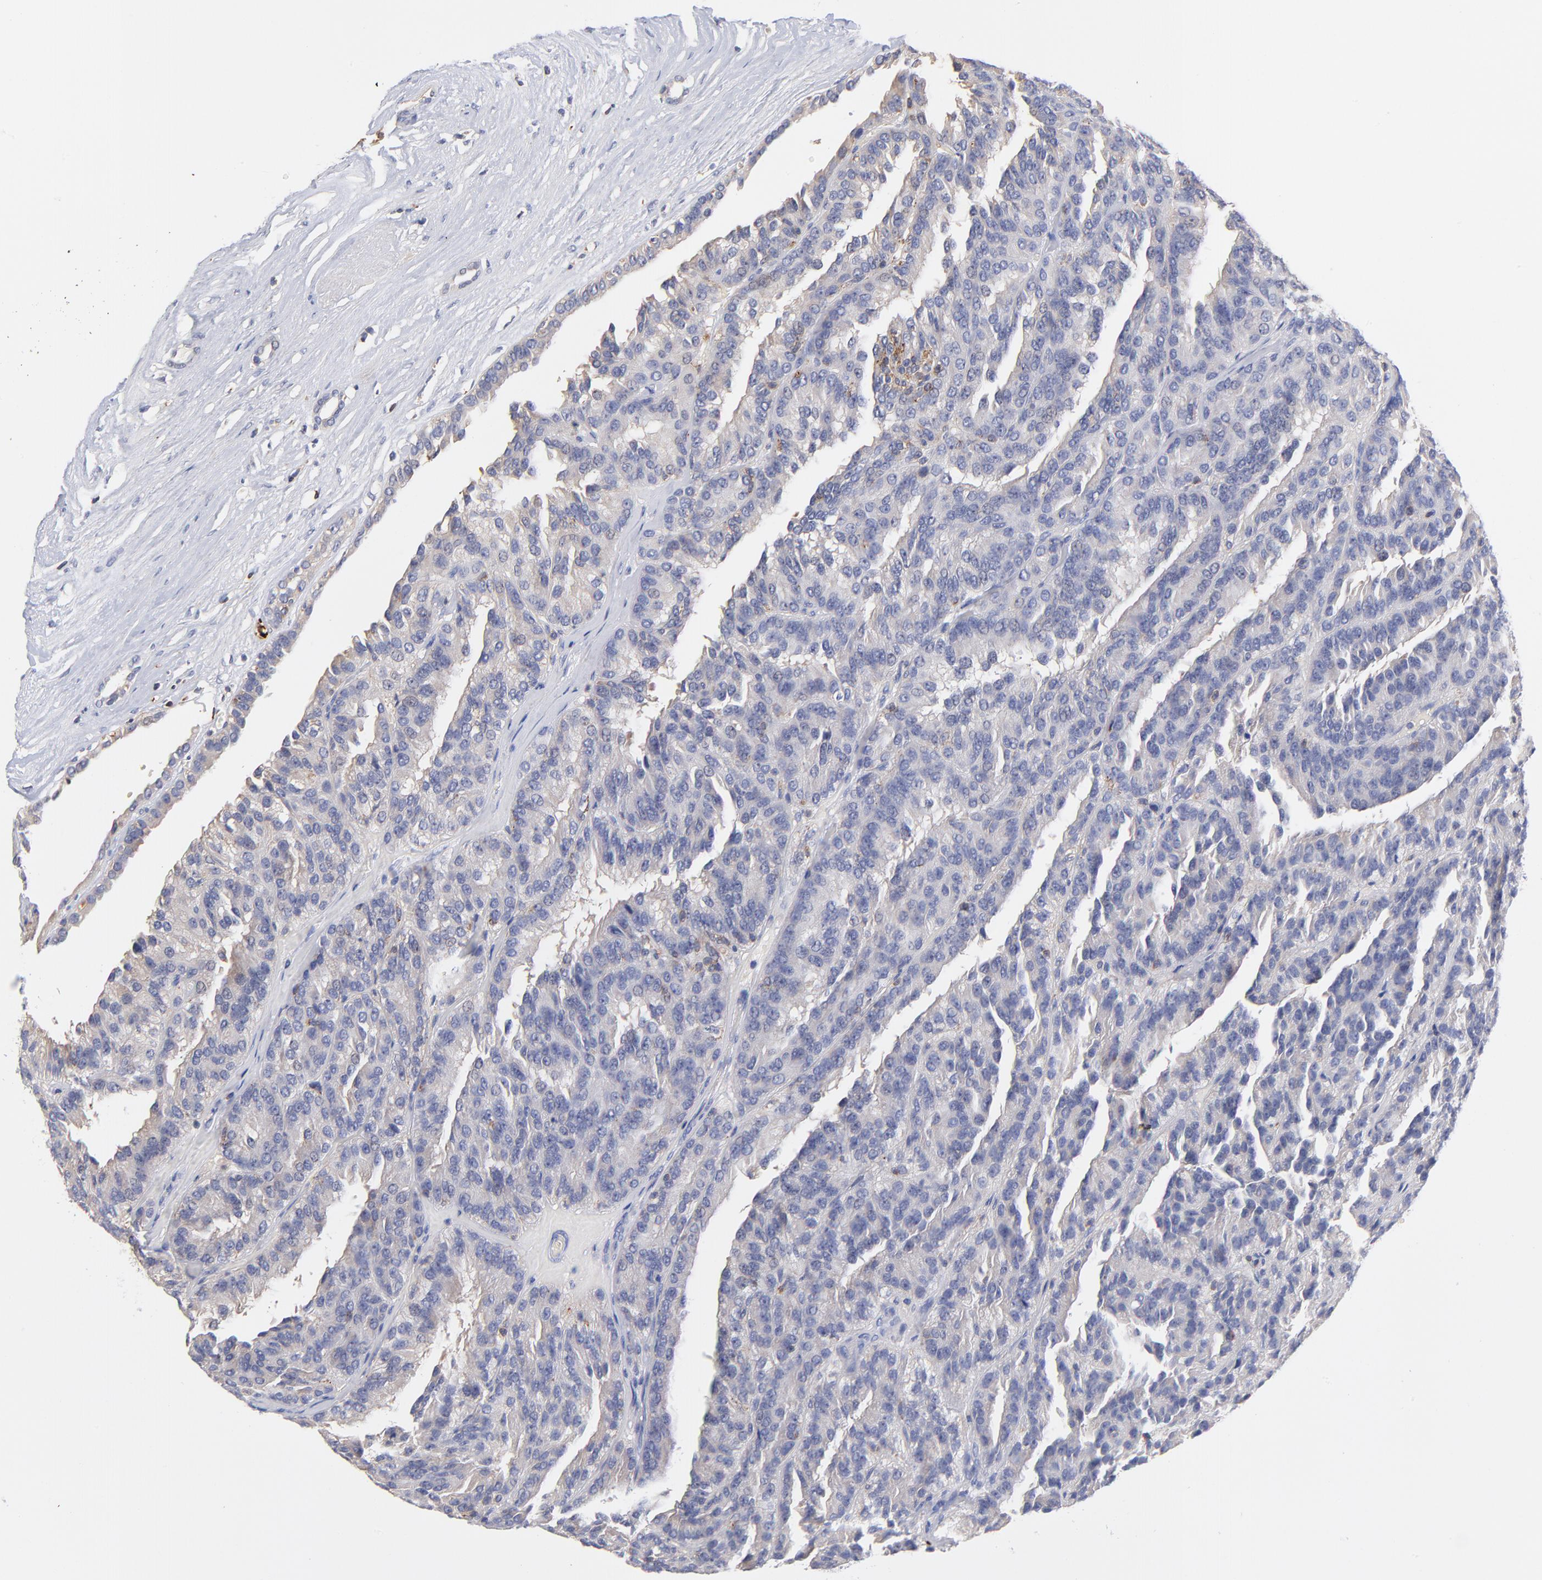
{"staining": {"intensity": "negative", "quantity": "none", "location": "none"}, "tissue": "renal cancer", "cell_type": "Tumor cells", "image_type": "cancer", "snomed": [{"axis": "morphology", "description": "Adenocarcinoma, NOS"}, {"axis": "topography", "description": "Kidney"}], "caption": "The immunohistochemistry (IHC) histopathology image has no significant positivity in tumor cells of renal adenocarcinoma tissue.", "gene": "KREMEN2", "patient": {"sex": "male", "age": 46}}